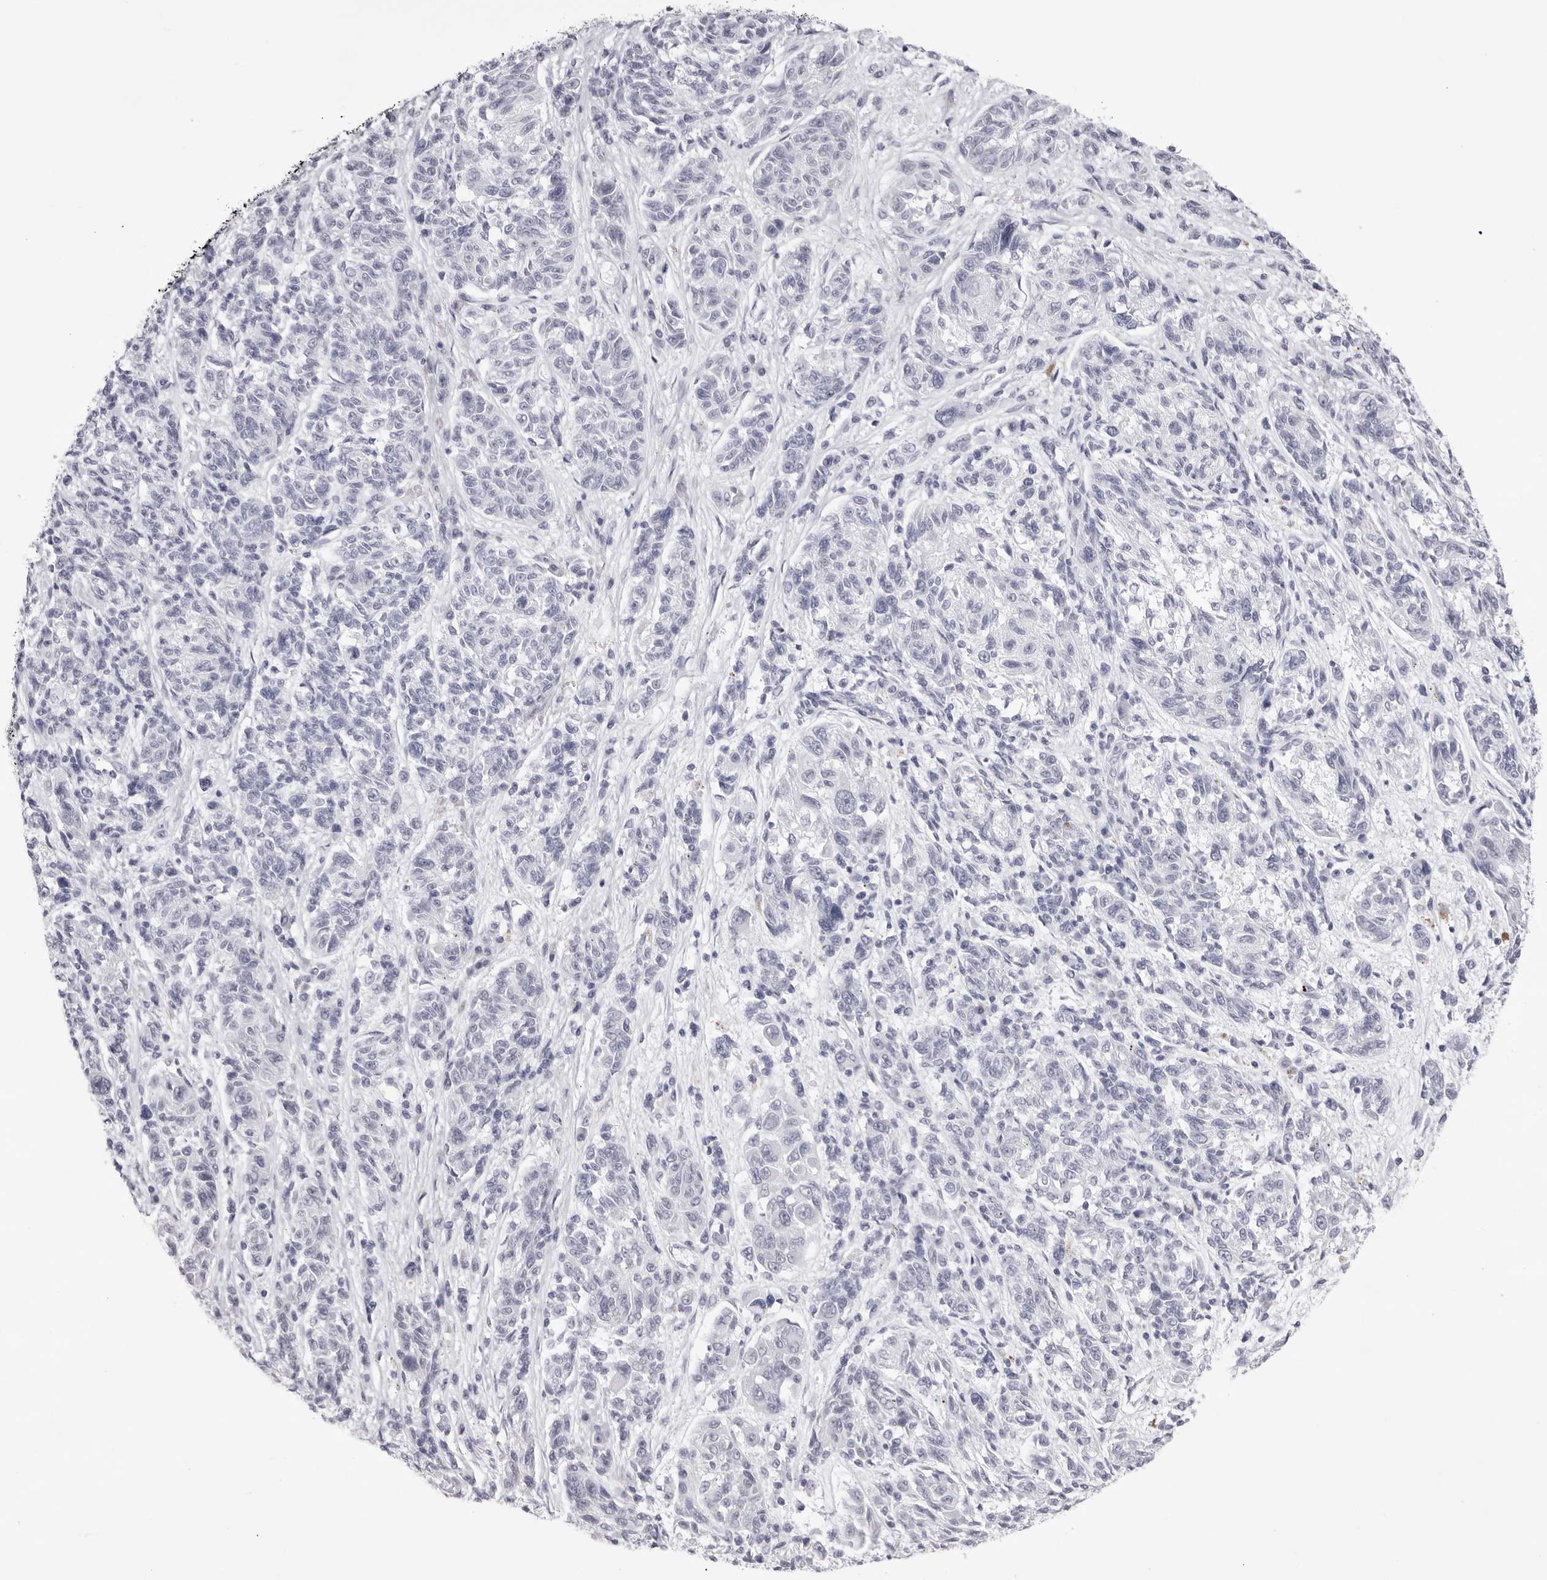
{"staining": {"intensity": "negative", "quantity": "none", "location": "none"}, "tissue": "melanoma", "cell_type": "Tumor cells", "image_type": "cancer", "snomed": [{"axis": "morphology", "description": "Malignant melanoma, NOS"}, {"axis": "topography", "description": "Skin"}], "caption": "IHC photomicrograph of neoplastic tissue: melanoma stained with DAB displays no significant protein expression in tumor cells. (Stains: DAB (3,3'-diaminobenzidine) immunohistochemistry (IHC) with hematoxylin counter stain, Microscopy: brightfield microscopy at high magnification).", "gene": "SMIM2", "patient": {"sex": "male", "age": 53}}